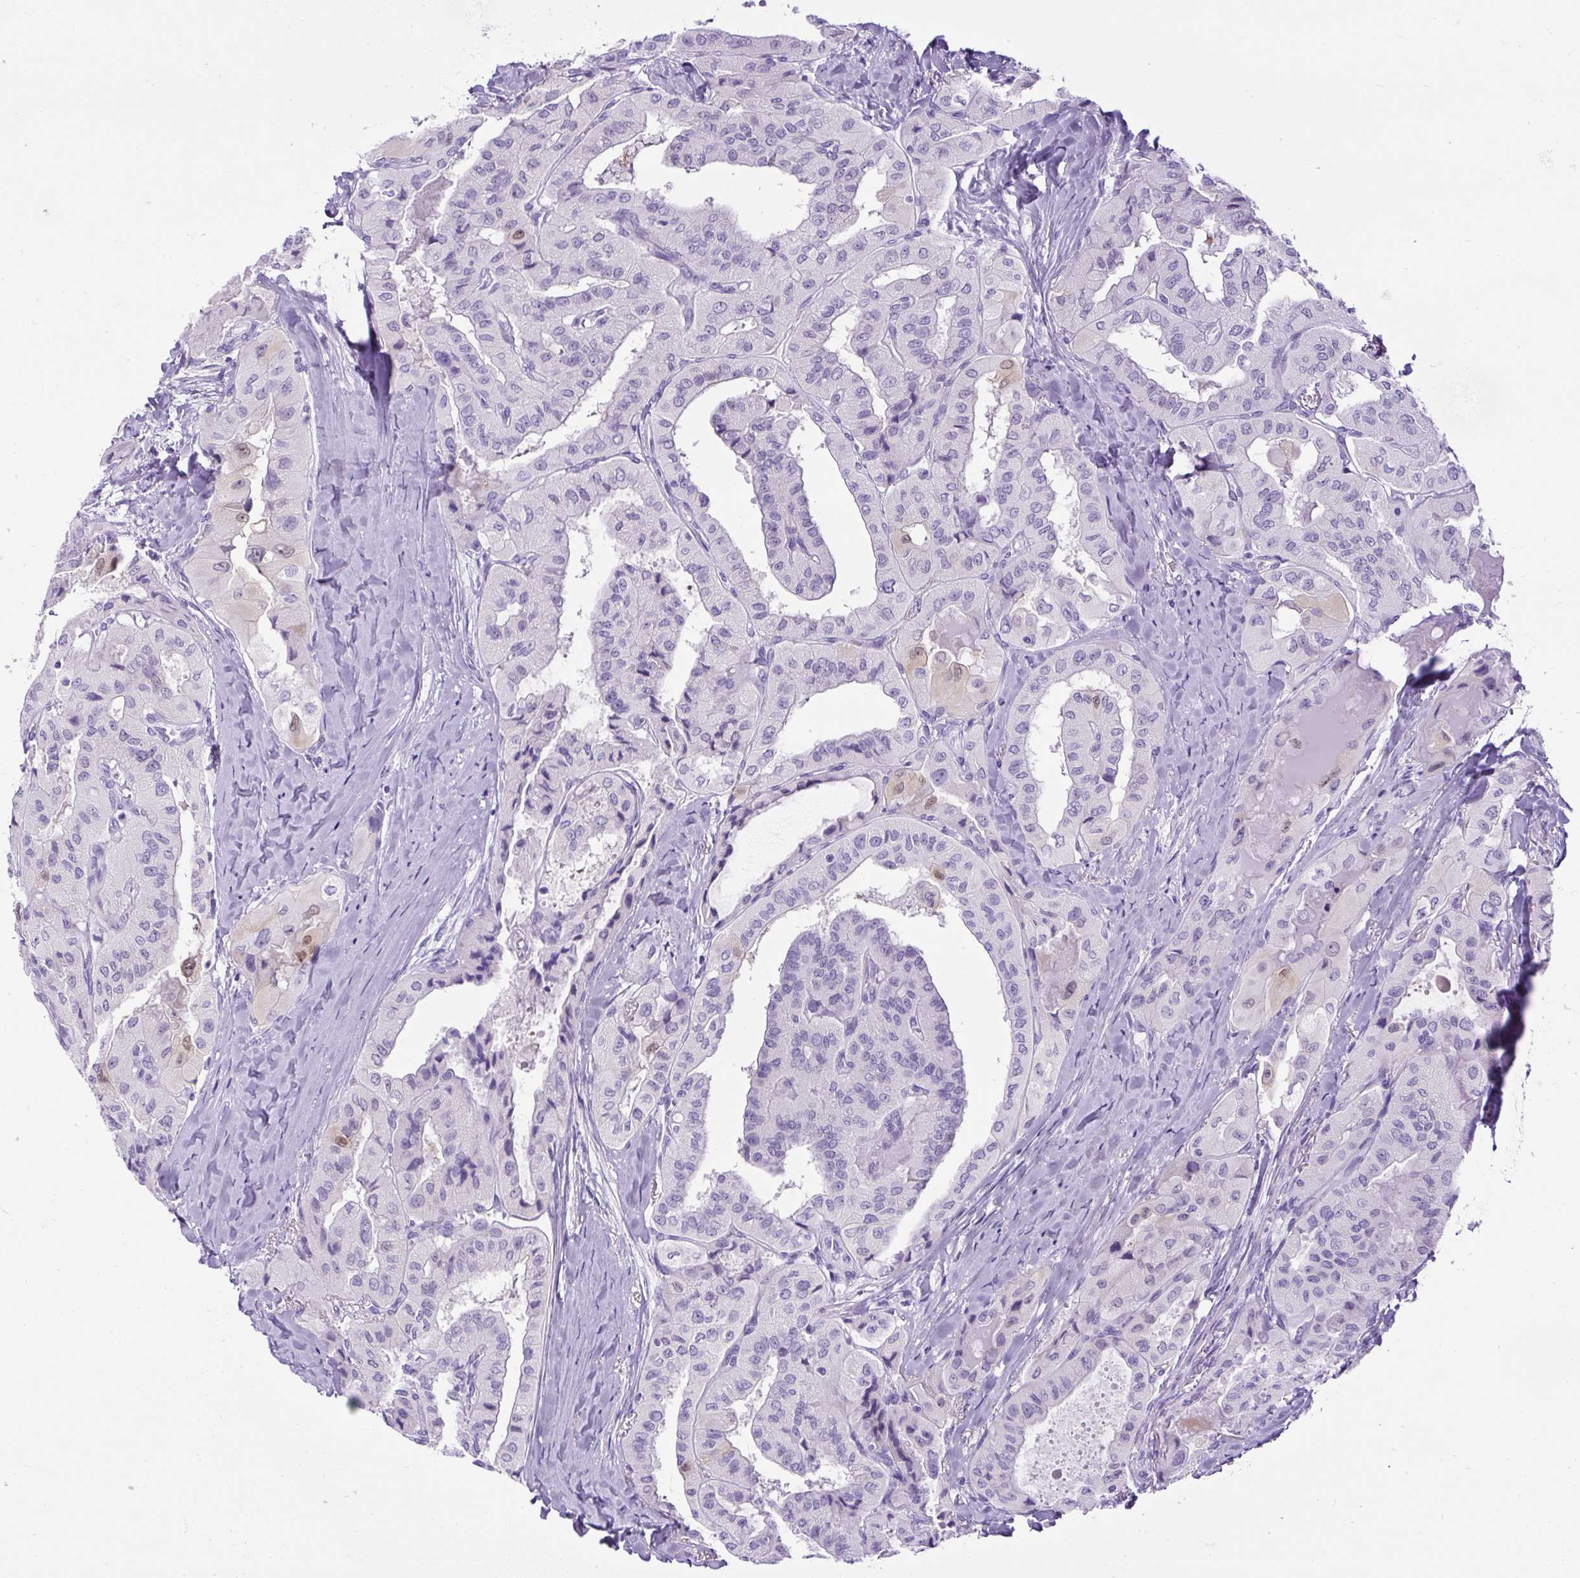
{"staining": {"intensity": "negative", "quantity": "none", "location": "none"}, "tissue": "thyroid cancer", "cell_type": "Tumor cells", "image_type": "cancer", "snomed": [{"axis": "morphology", "description": "Normal tissue, NOS"}, {"axis": "morphology", "description": "Papillary adenocarcinoma, NOS"}, {"axis": "topography", "description": "Thyroid gland"}], "caption": "The photomicrograph shows no significant positivity in tumor cells of papillary adenocarcinoma (thyroid).", "gene": "UPP1", "patient": {"sex": "female", "age": 59}}